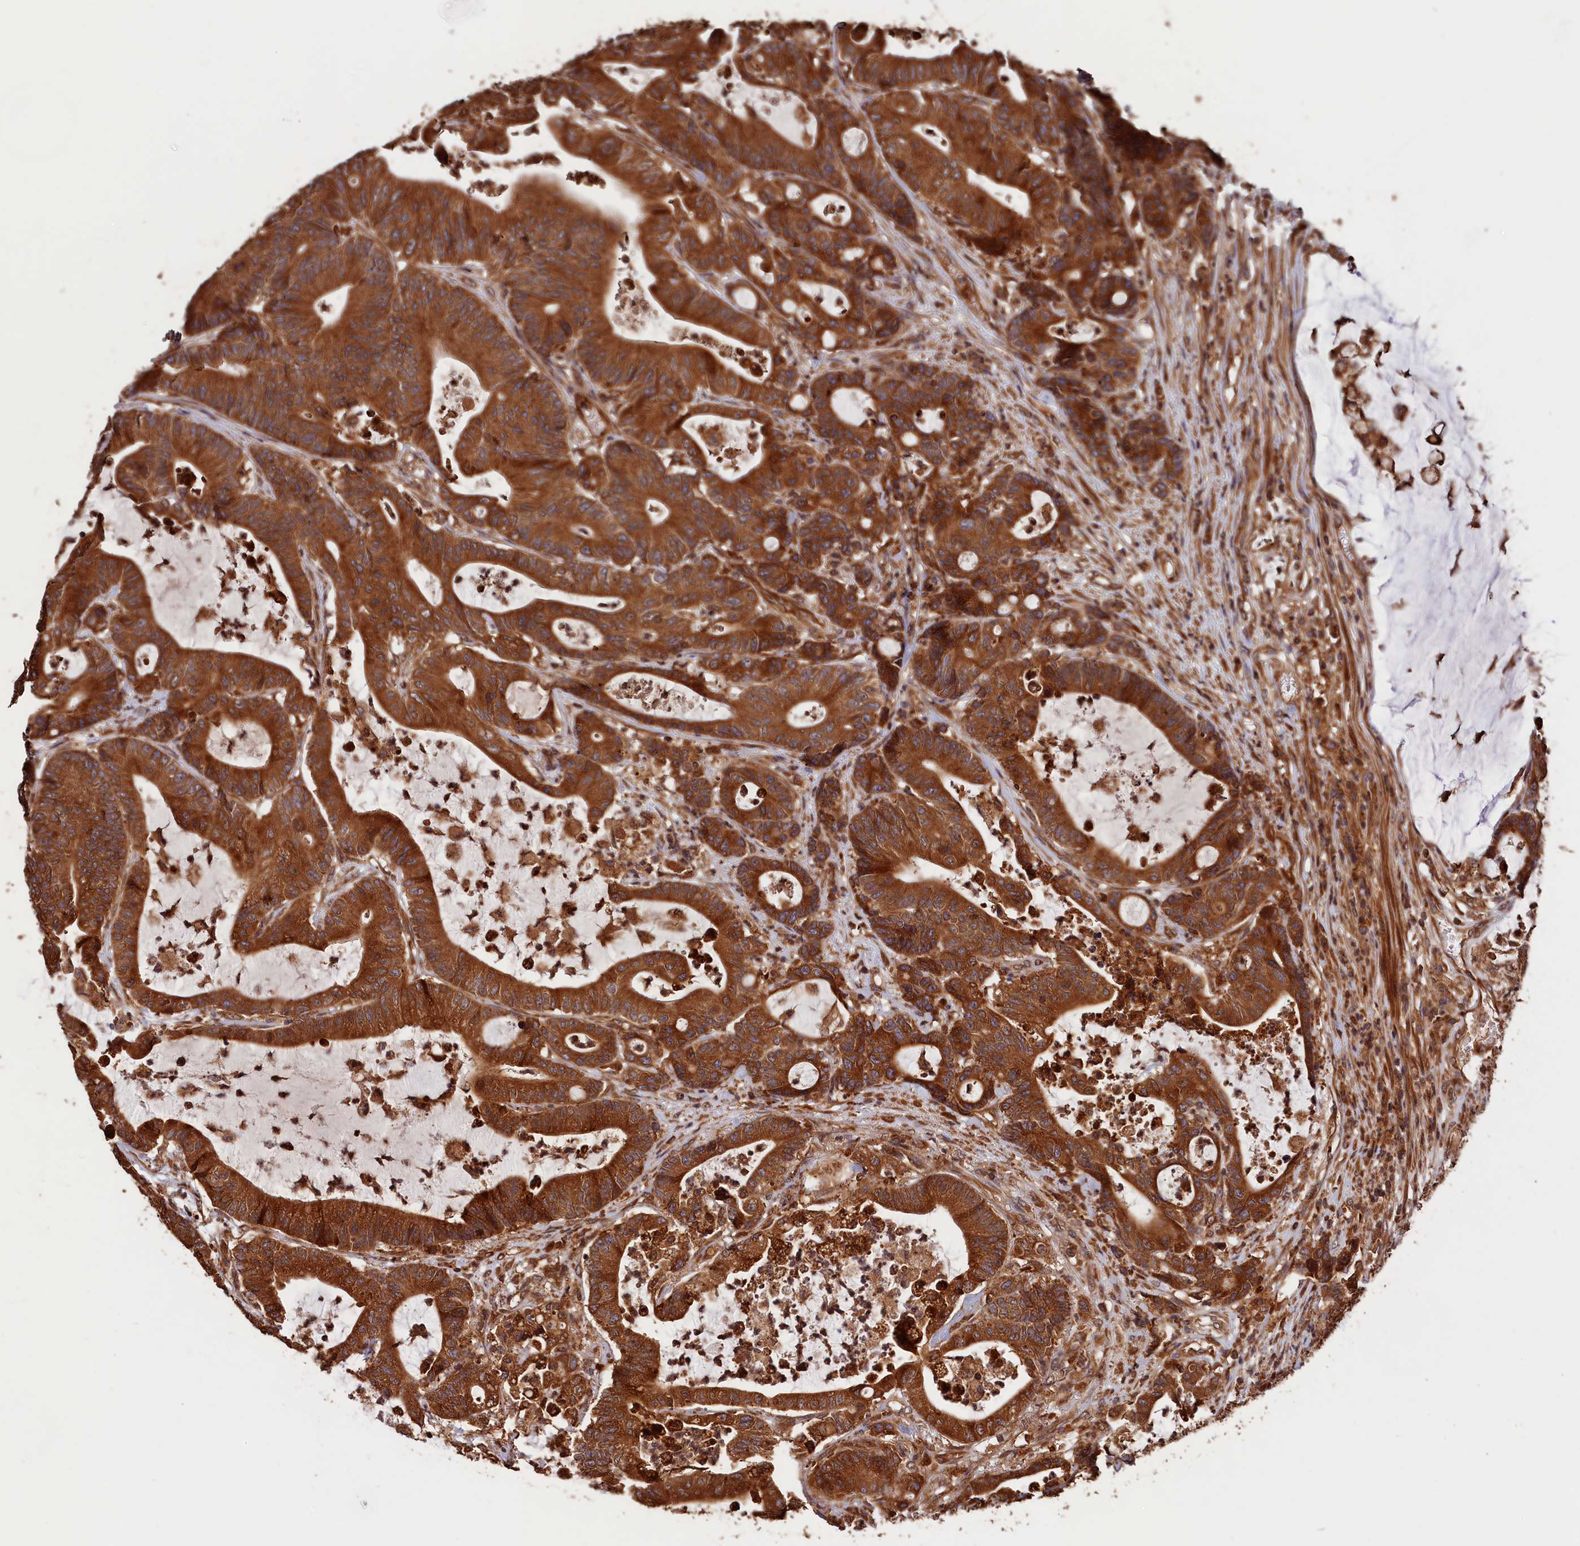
{"staining": {"intensity": "strong", "quantity": ">75%", "location": "cytoplasmic/membranous"}, "tissue": "colorectal cancer", "cell_type": "Tumor cells", "image_type": "cancer", "snomed": [{"axis": "morphology", "description": "Adenocarcinoma, NOS"}, {"axis": "topography", "description": "Colon"}], "caption": "Colorectal adenocarcinoma was stained to show a protein in brown. There is high levels of strong cytoplasmic/membranous positivity in approximately >75% of tumor cells.", "gene": "HMOX2", "patient": {"sex": "female", "age": 84}}